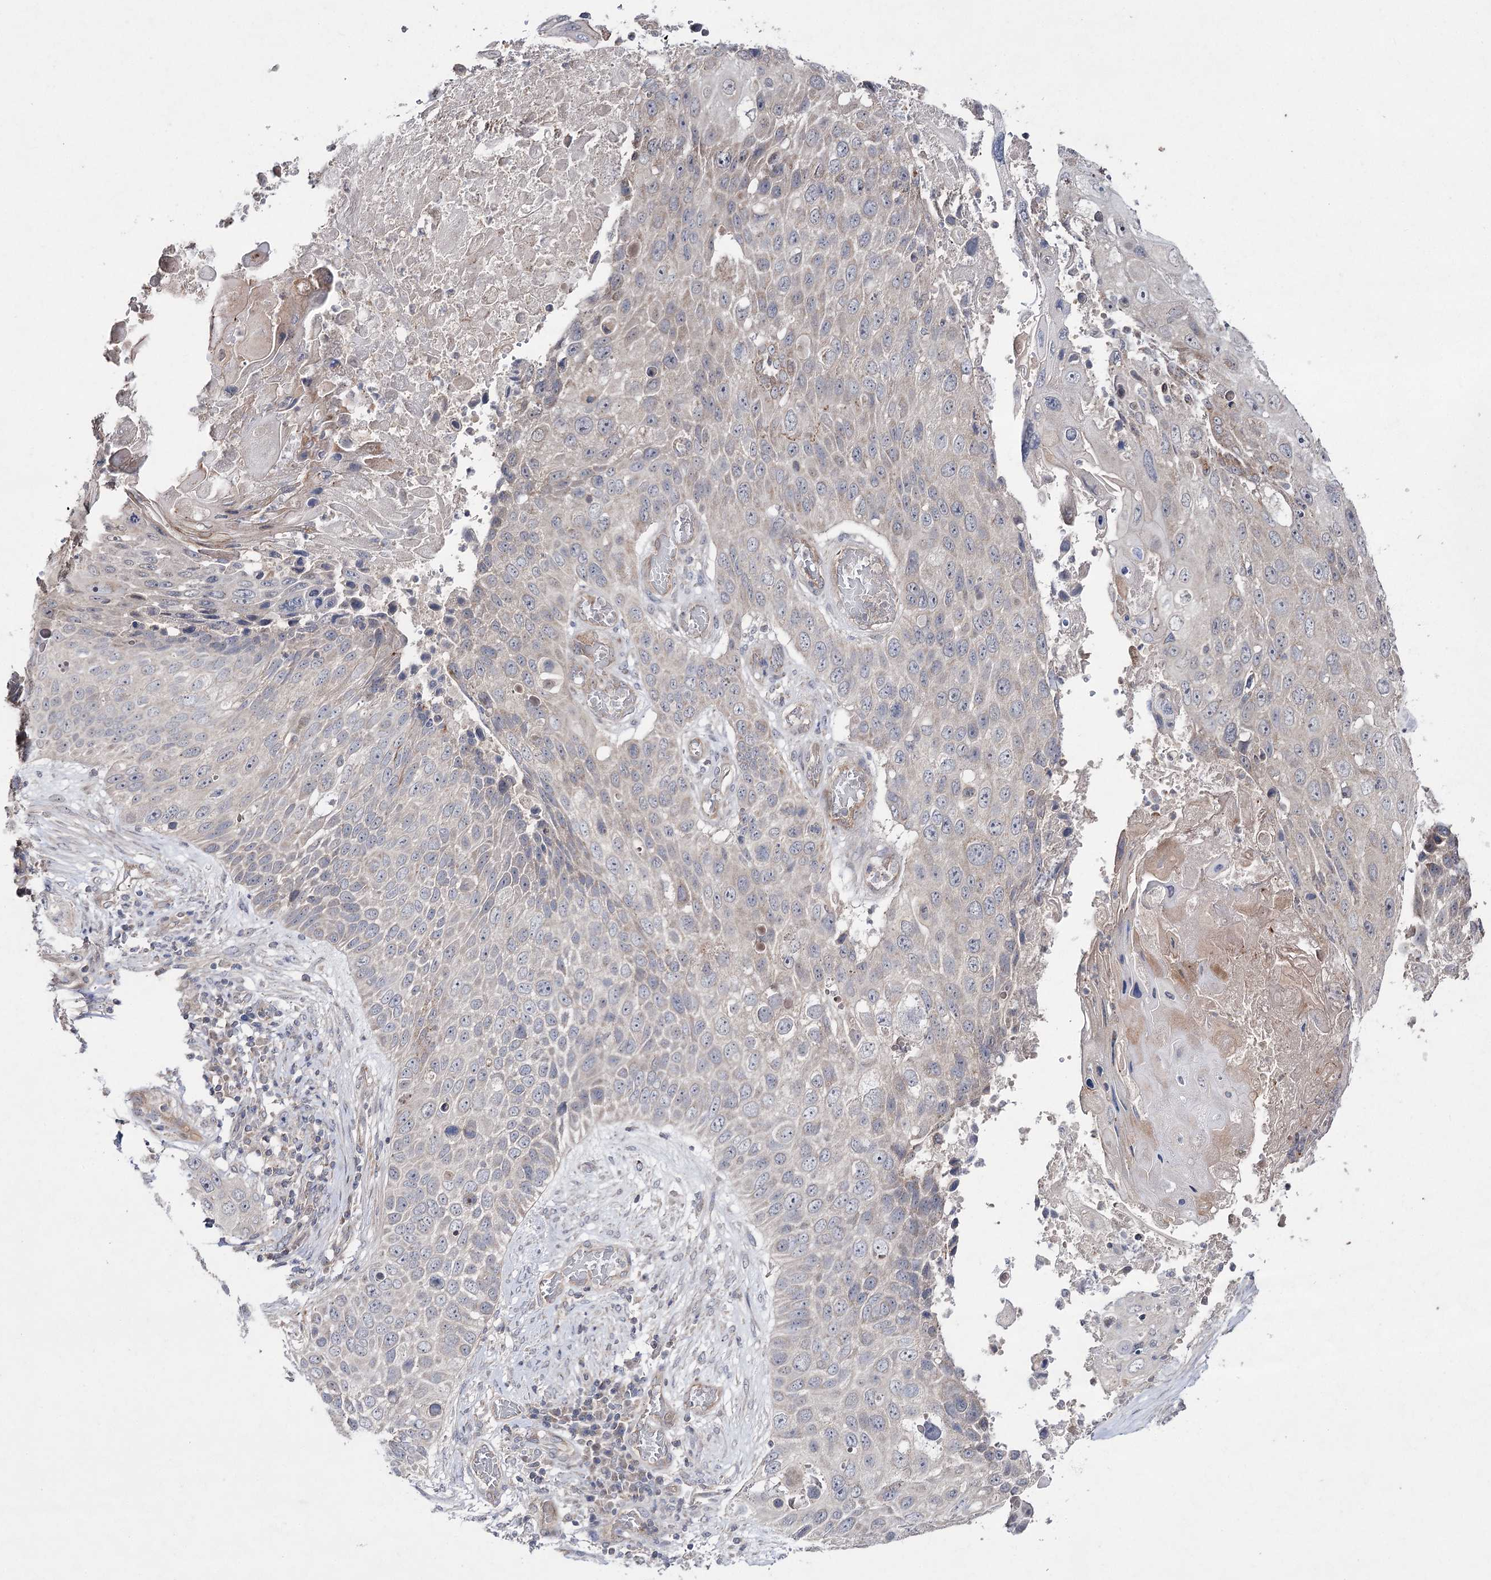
{"staining": {"intensity": "weak", "quantity": "<25%", "location": "cytoplasmic/membranous"}, "tissue": "lung cancer", "cell_type": "Tumor cells", "image_type": "cancer", "snomed": [{"axis": "morphology", "description": "Squamous cell carcinoma, NOS"}, {"axis": "topography", "description": "Lung"}], "caption": "This micrograph is of squamous cell carcinoma (lung) stained with IHC to label a protein in brown with the nuclei are counter-stained blue. There is no expression in tumor cells. Nuclei are stained in blue.", "gene": "FANCL", "patient": {"sex": "male", "age": 61}}